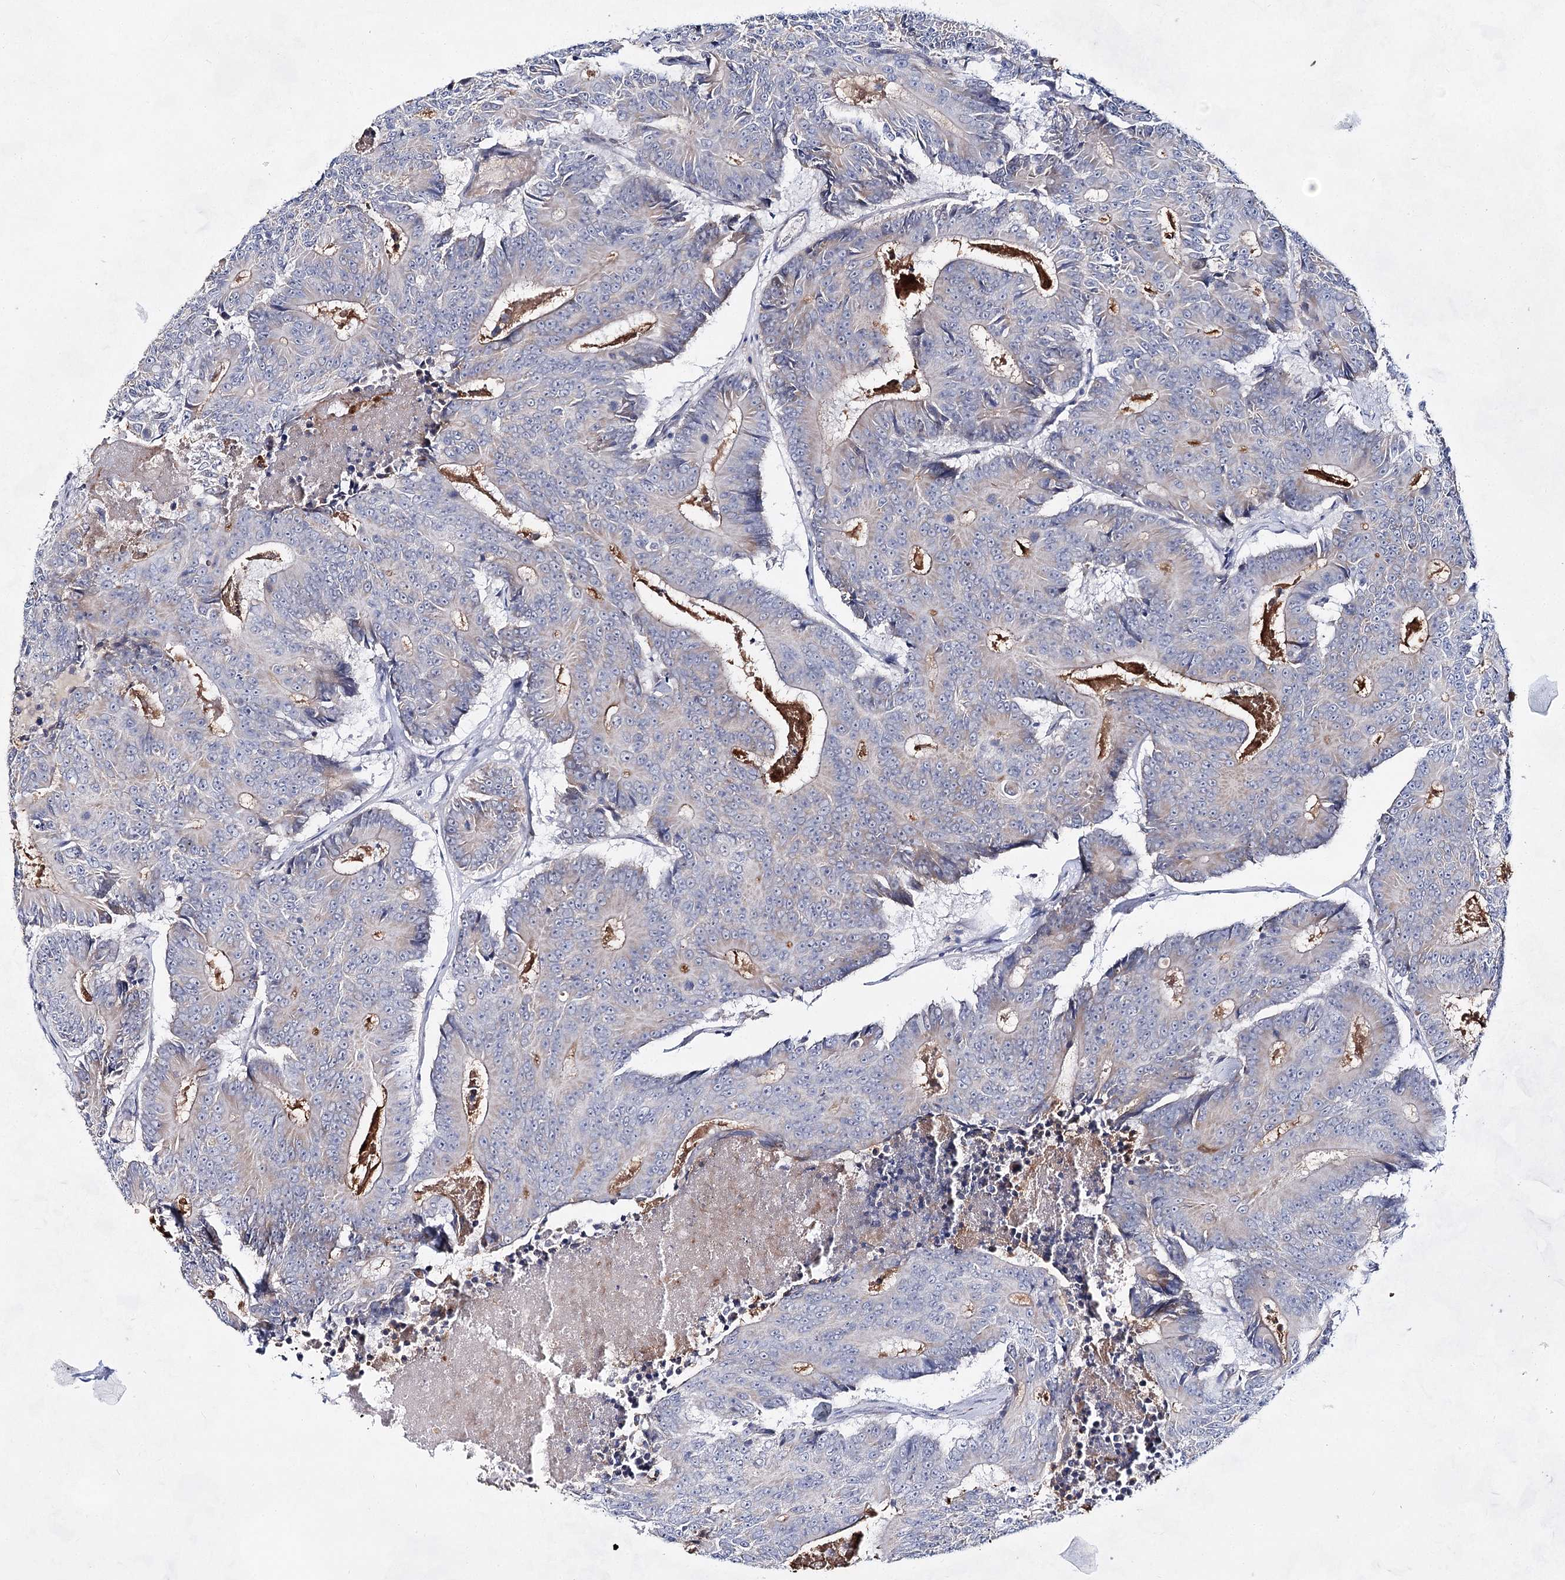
{"staining": {"intensity": "negative", "quantity": "none", "location": "none"}, "tissue": "colorectal cancer", "cell_type": "Tumor cells", "image_type": "cancer", "snomed": [{"axis": "morphology", "description": "Adenocarcinoma, NOS"}, {"axis": "topography", "description": "Colon"}], "caption": "Immunohistochemistry micrograph of human colorectal adenocarcinoma stained for a protein (brown), which displays no positivity in tumor cells.", "gene": "BPHL", "patient": {"sex": "male", "age": 83}}